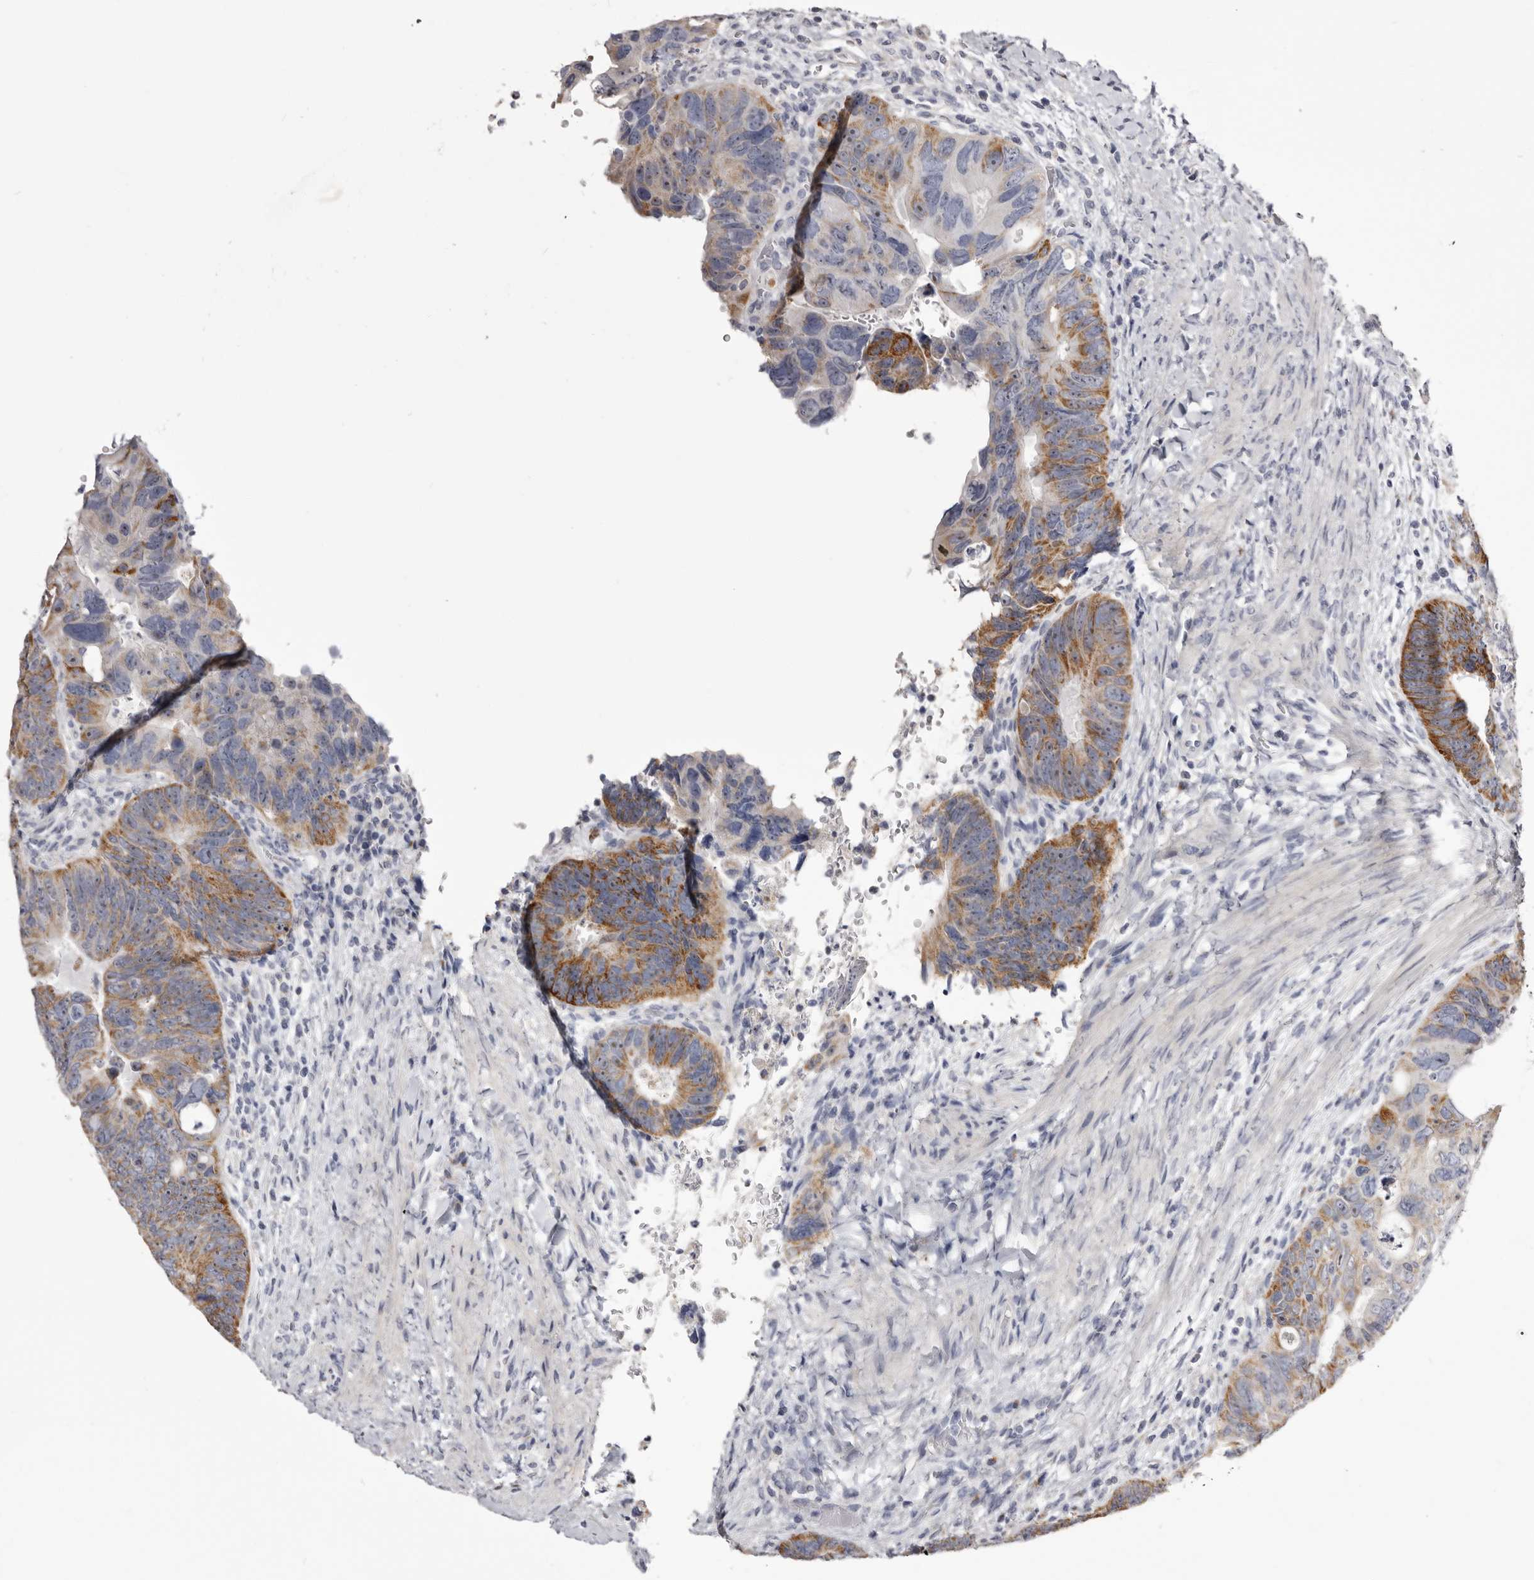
{"staining": {"intensity": "moderate", "quantity": "25%-75%", "location": "cytoplasmic/membranous"}, "tissue": "colorectal cancer", "cell_type": "Tumor cells", "image_type": "cancer", "snomed": [{"axis": "morphology", "description": "Adenocarcinoma, NOS"}, {"axis": "topography", "description": "Rectum"}], "caption": "Adenocarcinoma (colorectal) tissue demonstrates moderate cytoplasmic/membranous positivity in approximately 25%-75% of tumor cells, visualized by immunohistochemistry.", "gene": "CASQ1", "patient": {"sex": "male", "age": 59}}